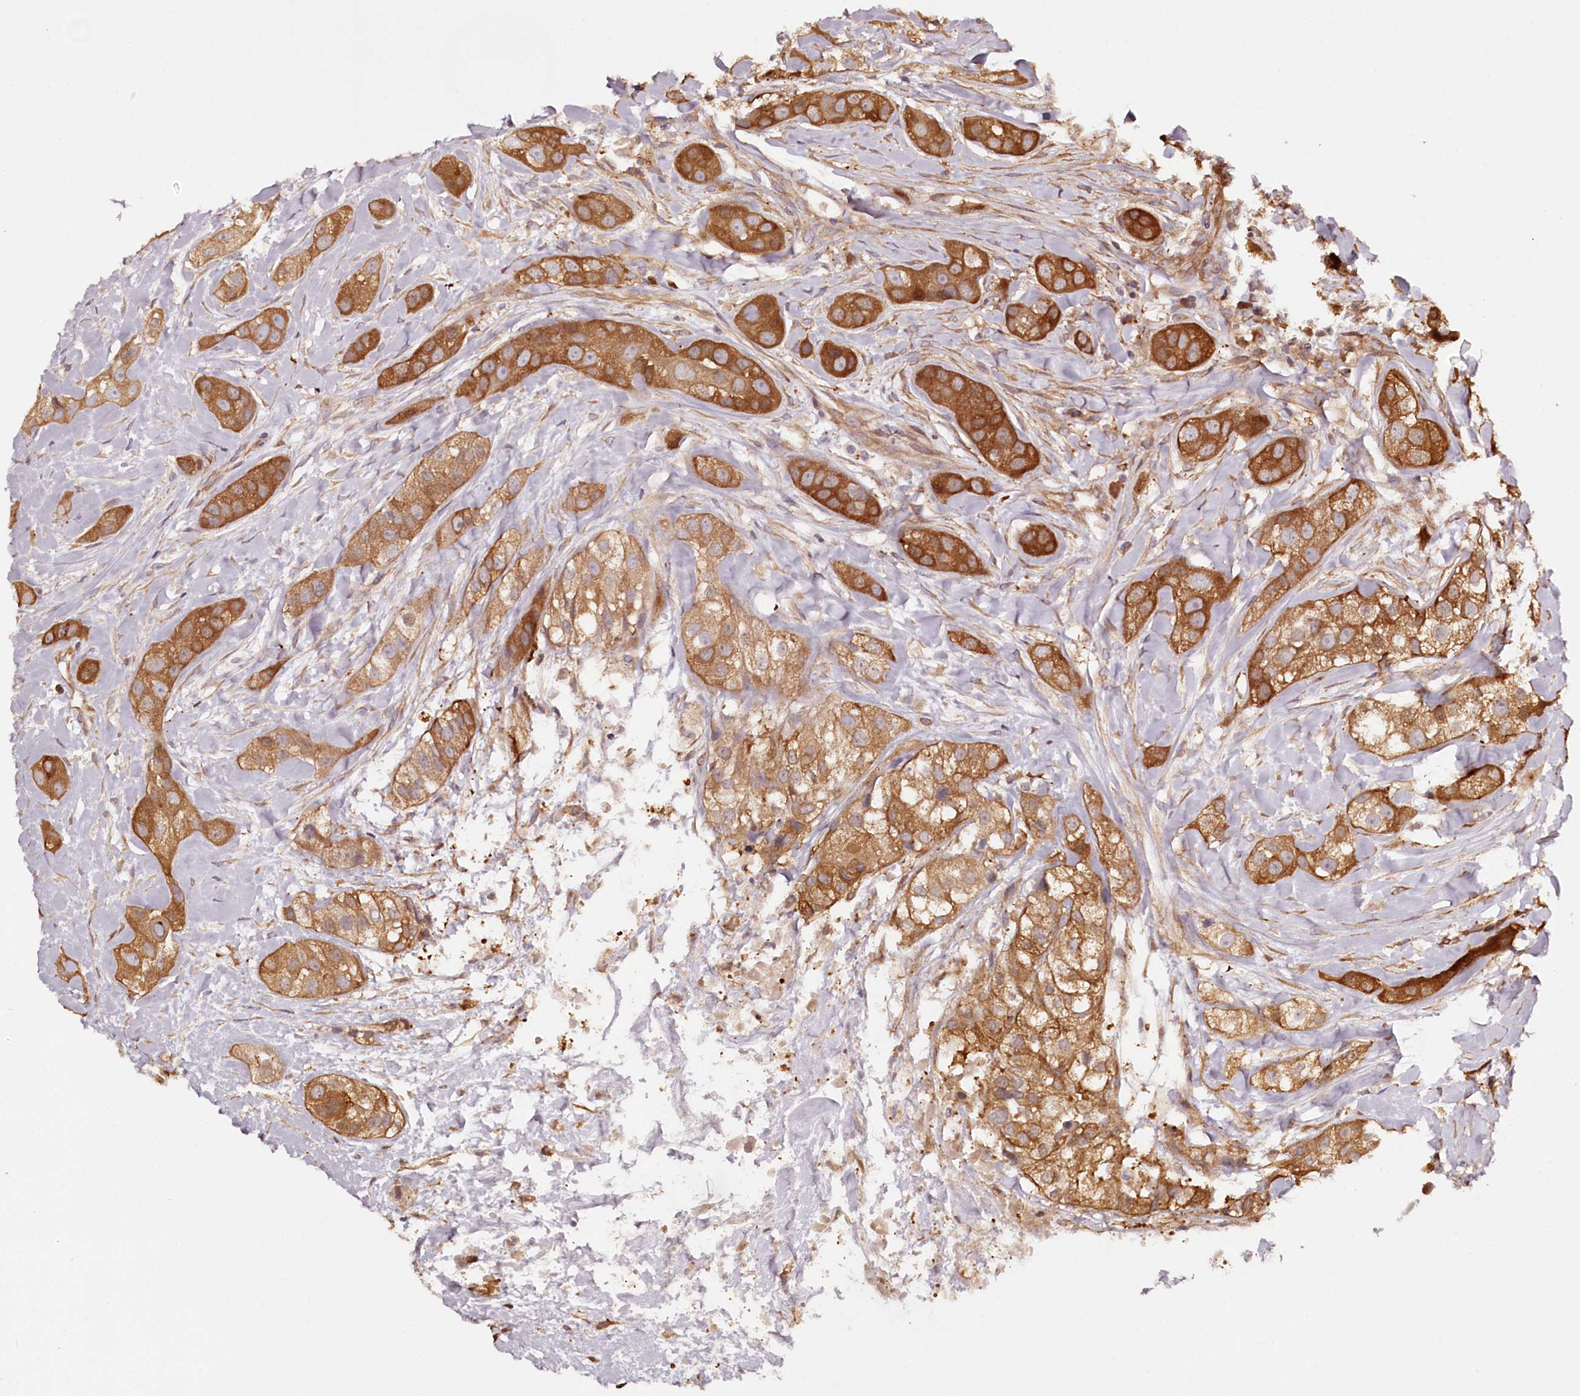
{"staining": {"intensity": "strong", "quantity": ">75%", "location": "cytoplasmic/membranous"}, "tissue": "head and neck cancer", "cell_type": "Tumor cells", "image_type": "cancer", "snomed": [{"axis": "morphology", "description": "Normal tissue, NOS"}, {"axis": "morphology", "description": "Squamous cell carcinoma, NOS"}, {"axis": "topography", "description": "Skeletal muscle"}, {"axis": "topography", "description": "Head-Neck"}], "caption": "Immunohistochemical staining of squamous cell carcinoma (head and neck) shows strong cytoplasmic/membranous protein staining in about >75% of tumor cells. (Stains: DAB in brown, nuclei in blue, Microscopy: brightfield microscopy at high magnification).", "gene": "TARS1", "patient": {"sex": "male", "age": 51}}